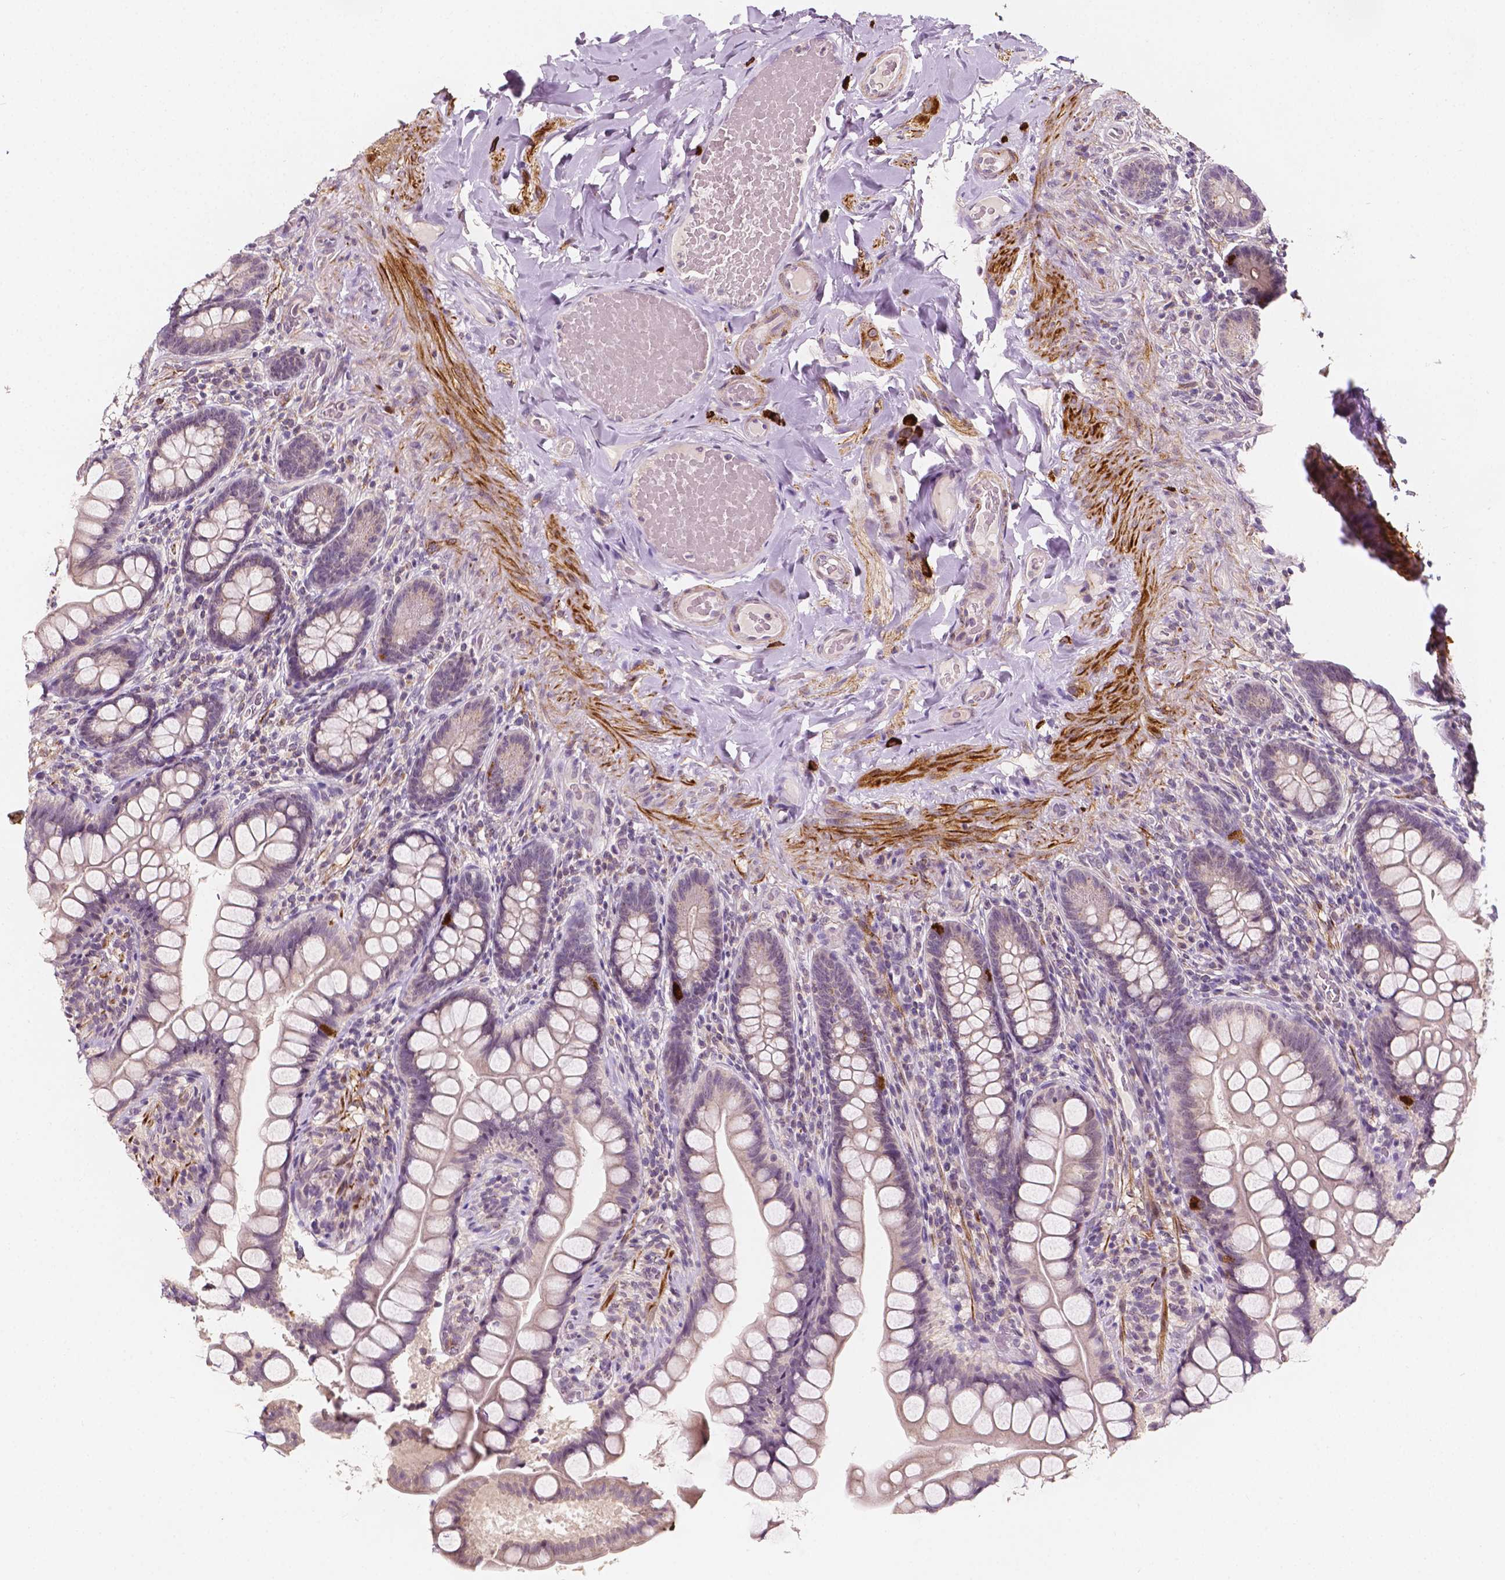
{"staining": {"intensity": "strong", "quantity": "<25%", "location": "cytoplasmic/membranous"}, "tissue": "small intestine", "cell_type": "Glandular cells", "image_type": "normal", "snomed": [{"axis": "morphology", "description": "Normal tissue, NOS"}, {"axis": "topography", "description": "Small intestine"}], "caption": "A medium amount of strong cytoplasmic/membranous positivity is seen in approximately <25% of glandular cells in benign small intestine.", "gene": "SIRT2", "patient": {"sex": "male", "age": 70}}